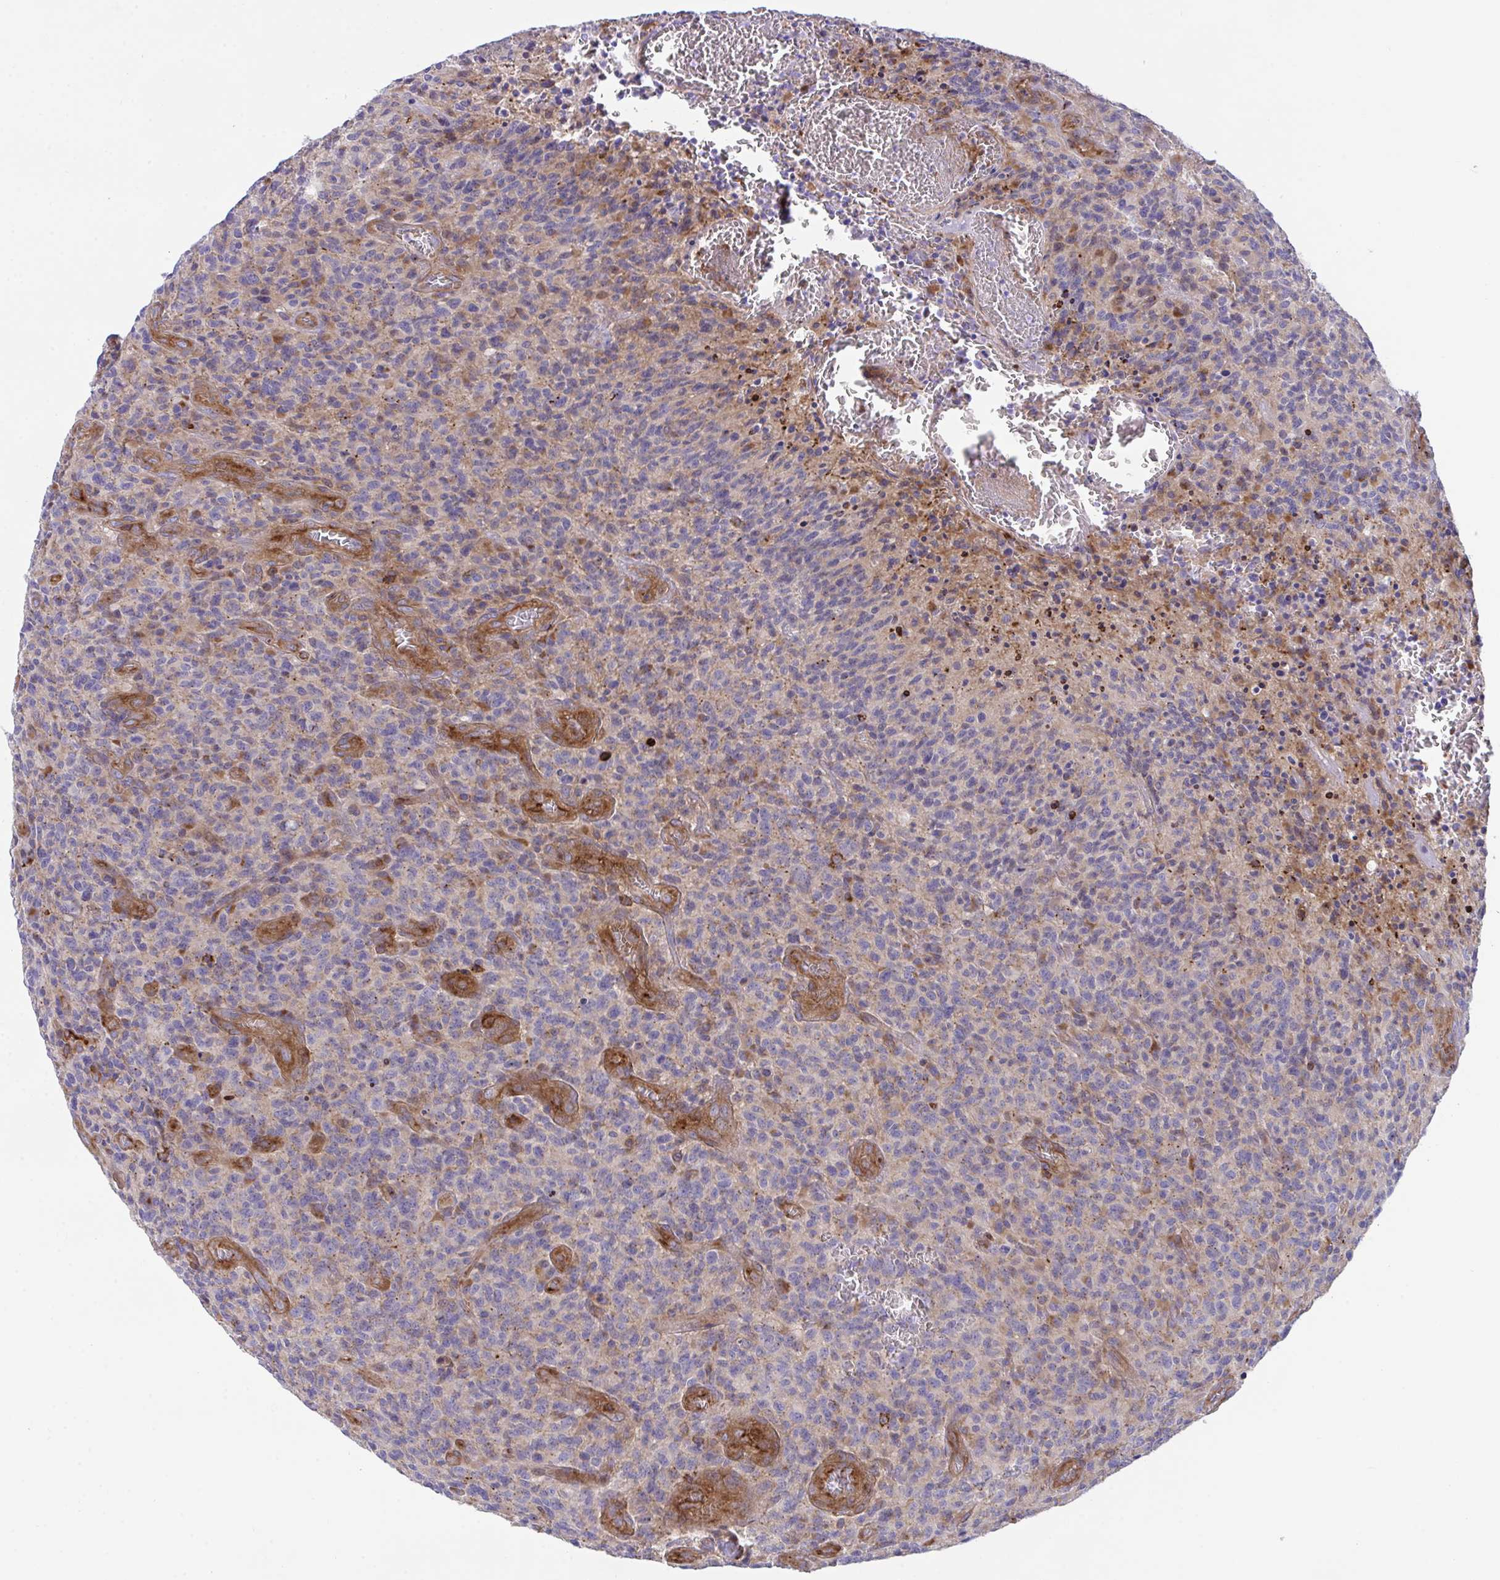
{"staining": {"intensity": "negative", "quantity": "none", "location": "none"}, "tissue": "glioma", "cell_type": "Tumor cells", "image_type": "cancer", "snomed": [{"axis": "morphology", "description": "Glioma, malignant, High grade"}, {"axis": "topography", "description": "Brain"}], "caption": "This is an immunohistochemistry (IHC) image of glioma. There is no positivity in tumor cells.", "gene": "PPIH", "patient": {"sex": "male", "age": 76}}